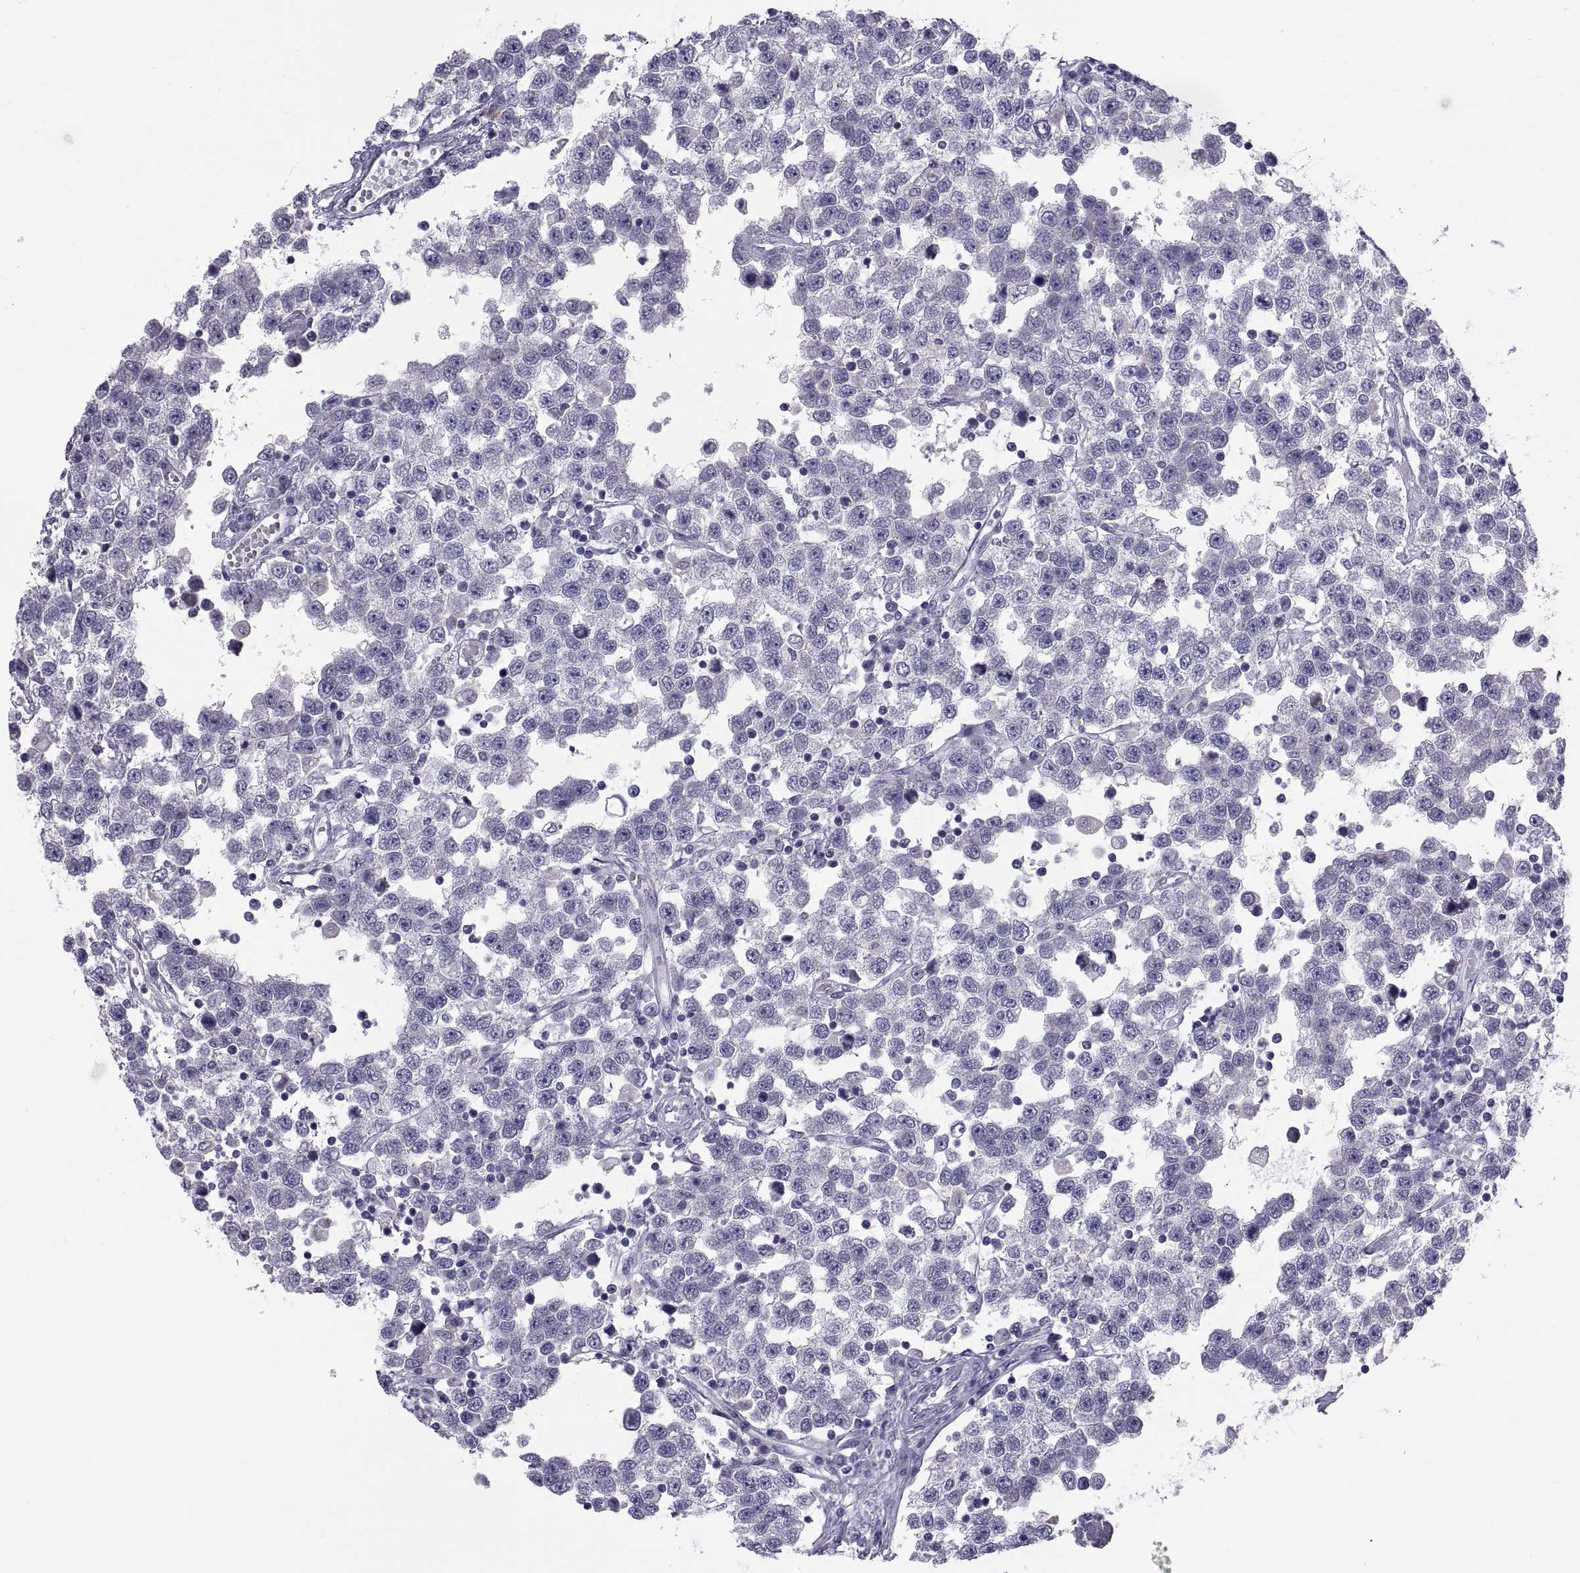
{"staining": {"intensity": "negative", "quantity": "none", "location": "none"}, "tissue": "testis cancer", "cell_type": "Tumor cells", "image_type": "cancer", "snomed": [{"axis": "morphology", "description": "Seminoma, NOS"}, {"axis": "topography", "description": "Testis"}], "caption": "Tumor cells are negative for protein expression in human testis seminoma.", "gene": "NPTX2", "patient": {"sex": "male", "age": 34}}